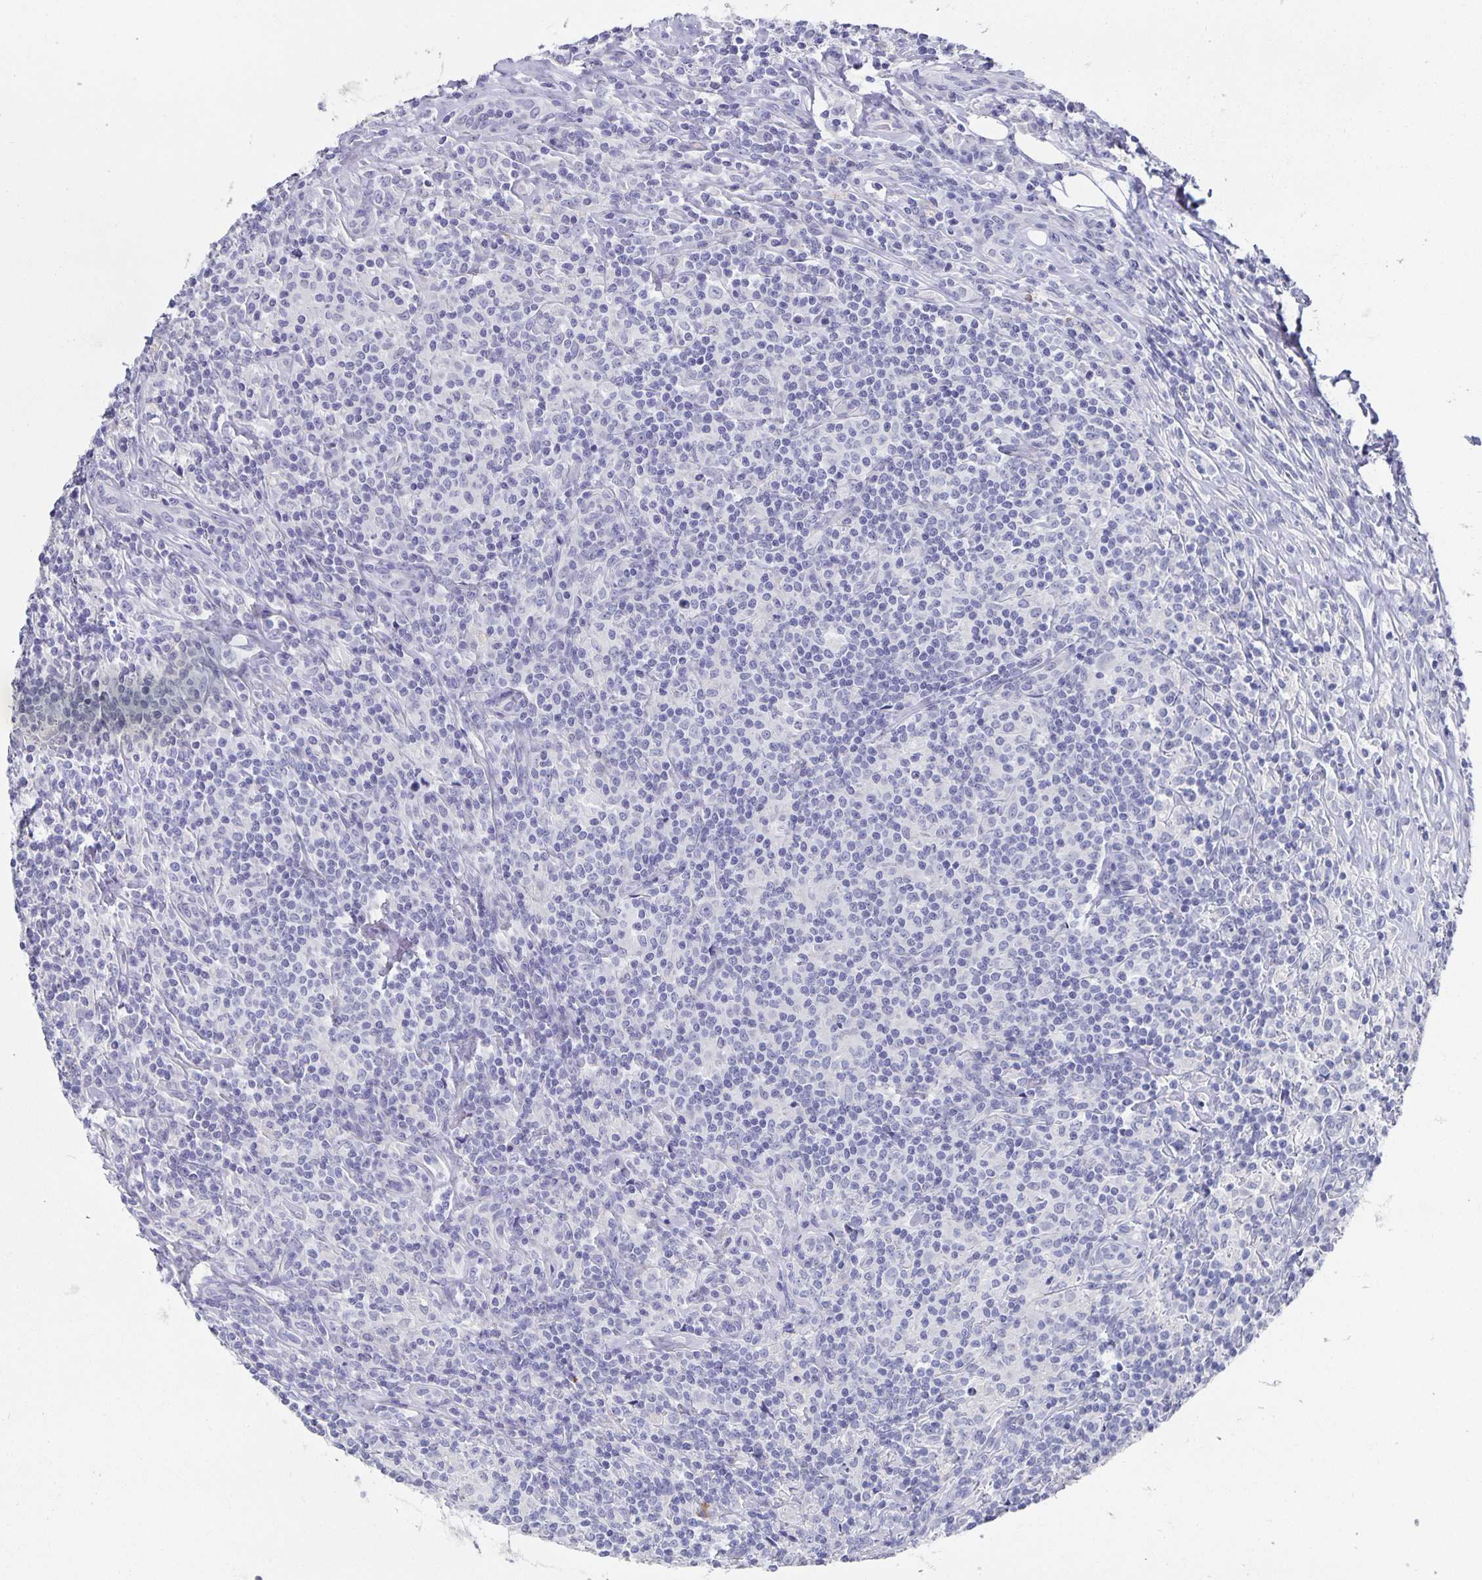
{"staining": {"intensity": "negative", "quantity": "none", "location": "none"}, "tissue": "lymphoma", "cell_type": "Tumor cells", "image_type": "cancer", "snomed": [{"axis": "morphology", "description": "Hodgkin's disease, NOS"}, {"axis": "morphology", "description": "Hodgkin's lymphoma, nodular sclerosis"}, {"axis": "topography", "description": "Lymph node"}], "caption": "Immunohistochemistry photomicrograph of neoplastic tissue: Hodgkin's disease stained with DAB (3,3'-diaminobenzidine) reveals no significant protein expression in tumor cells.", "gene": "CHGA", "patient": {"sex": "female", "age": 10}}